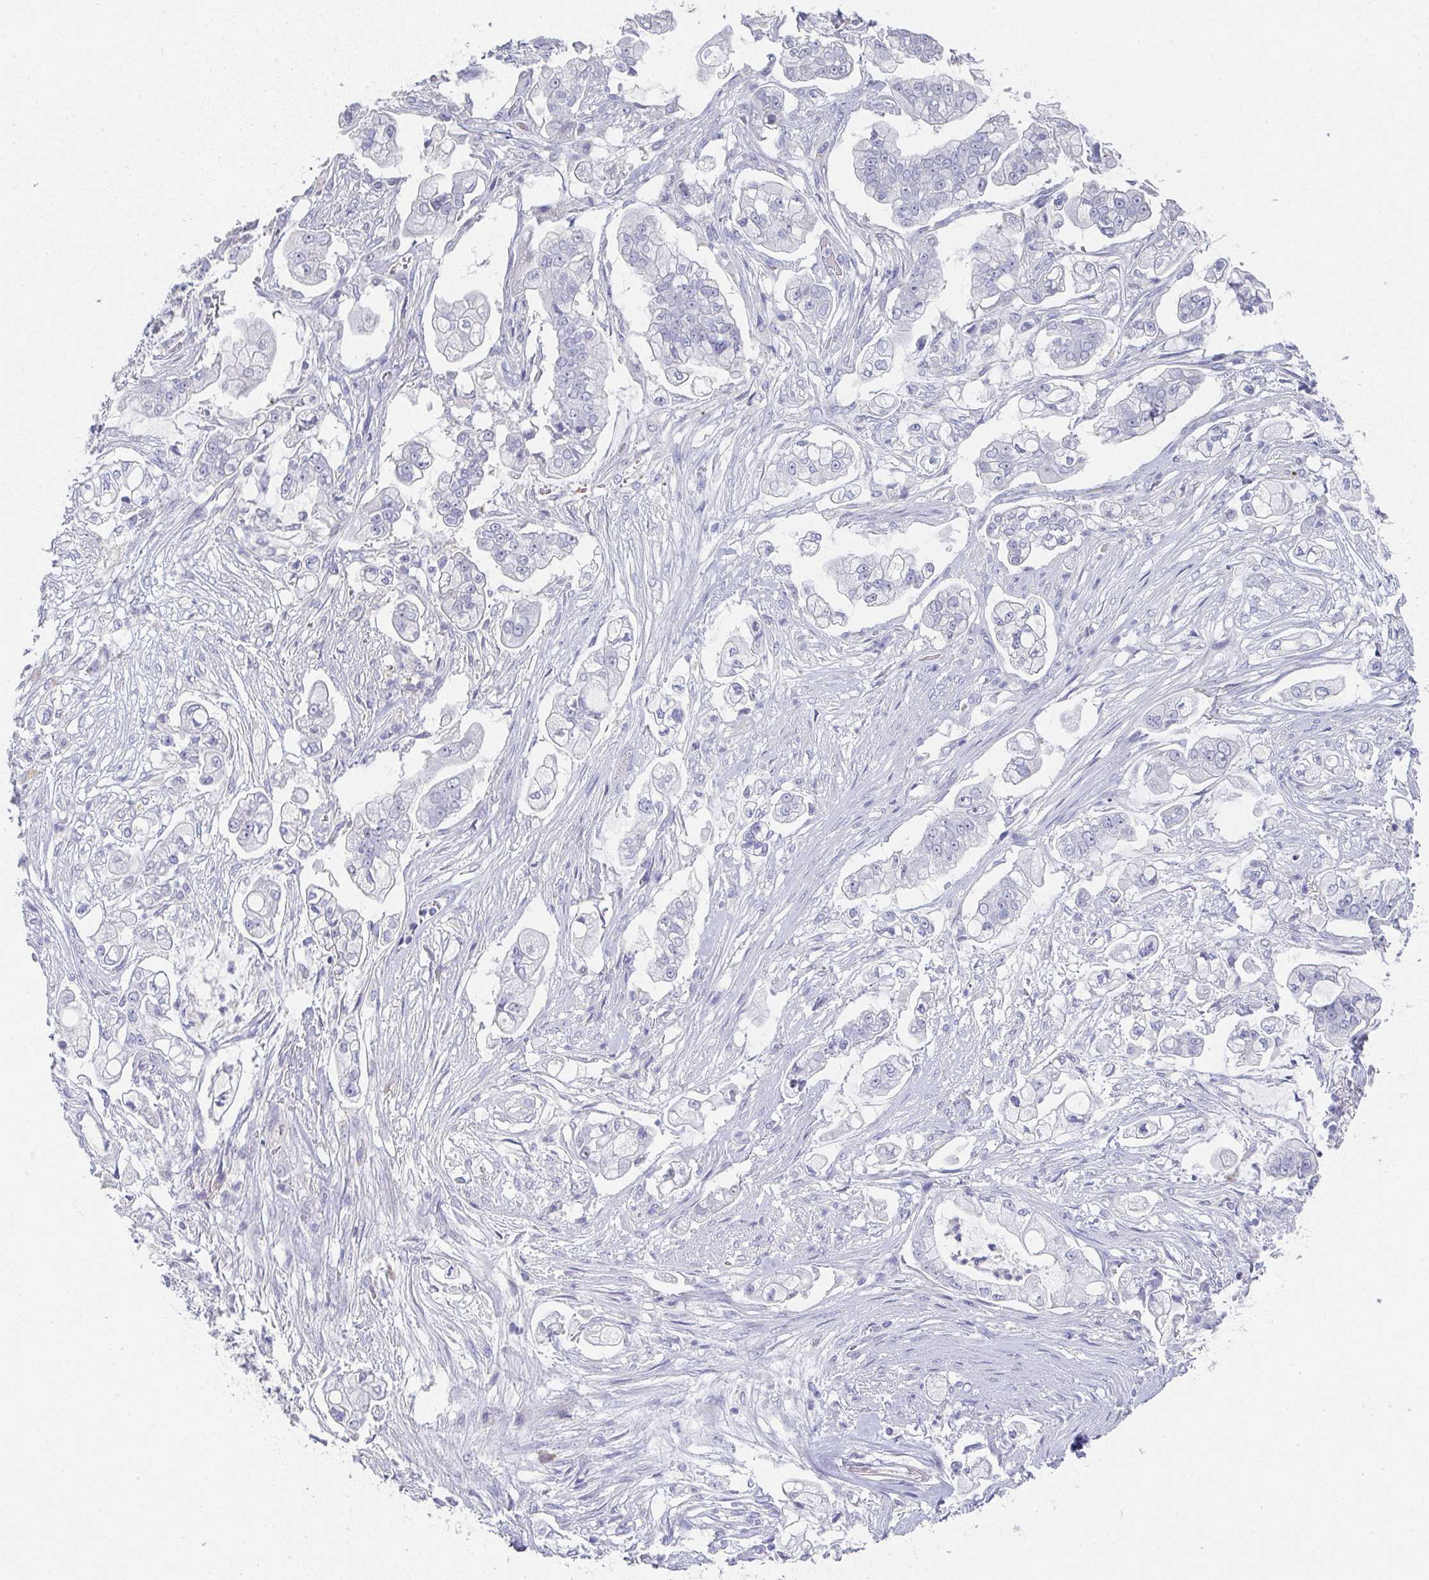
{"staining": {"intensity": "negative", "quantity": "none", "location": "none"}, "tissue": "pancreatic cancer", "cell_type": "Tumor cells", "image_type": "cancer", "snomed": [{"axis": "morphology", "description": "Adenocarcinoma, NOS"}, {"axis": "topography", "description": "Pancreas"}], "caption": "This micrograph is of pancreatic cancer stained with immunohistochemistry (IHC) to label a protein in brown with the nuclei are counter-stained blue. There is no positivity in tumor cells.", "gene": "NOXRED1", "patient": {"sex": "female", "age": 69}}